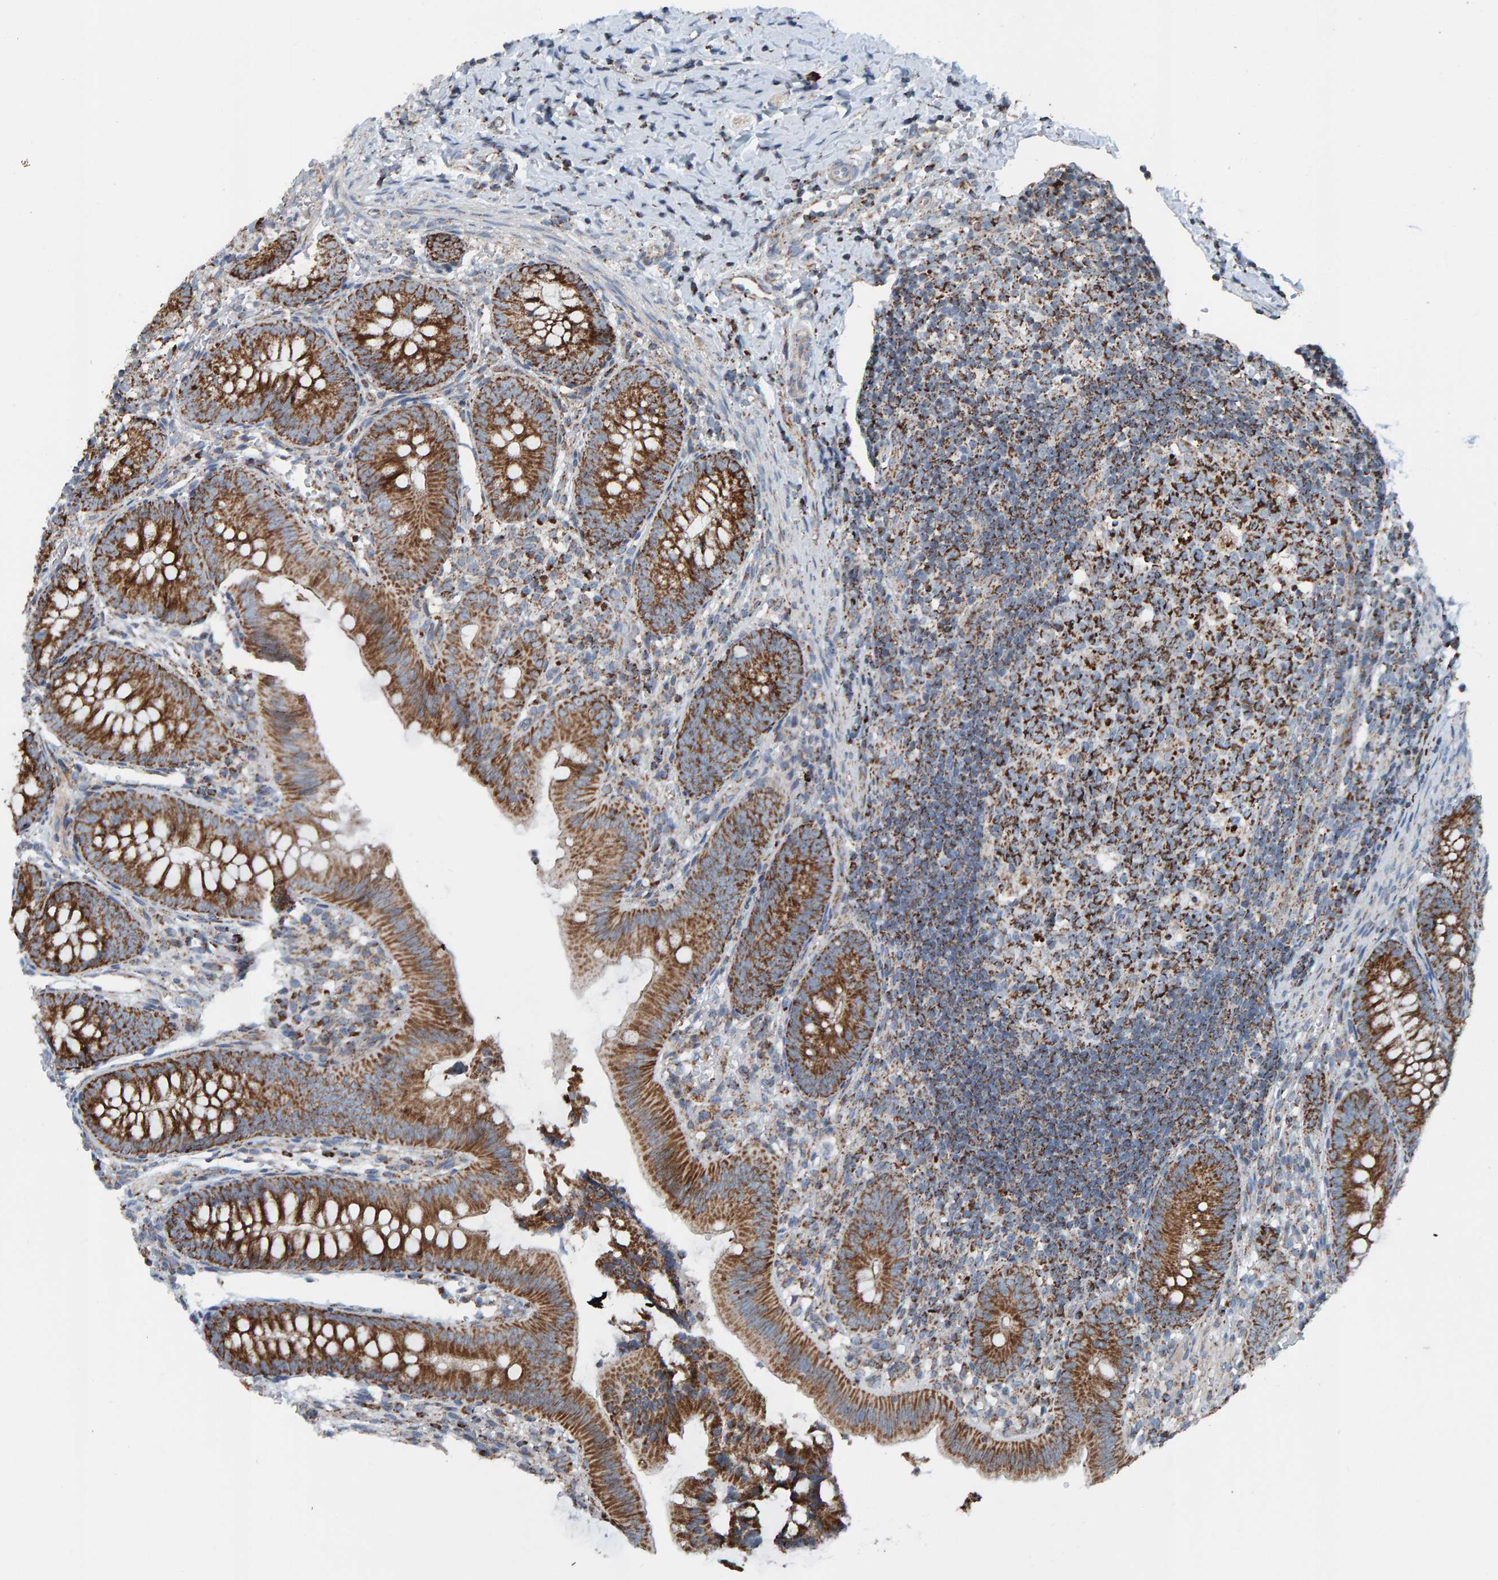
{"staining": {"intensity": "strong", "quantity": ">75%", "location": "cytoplasmic/membranous"}, "tissue": "appendix", "cell_type": "Glandular cells", "image_type": "normal", "snomed": [{"axis": "morphology", "description": "Normal tissue, NOS"}, {"axis": "topography", "description": "Appendix"}], "caption": "Immunohistochemistry (IHC) (DAB (3,3'-diaminobenzidine)) staining of unremarkable appendix reveals strong cytoplasmic/membranous protein positivity in approximately >75% of glandular cells.", "gene": "ZNF48", "patient": {"sex": "male", "age": 1}}